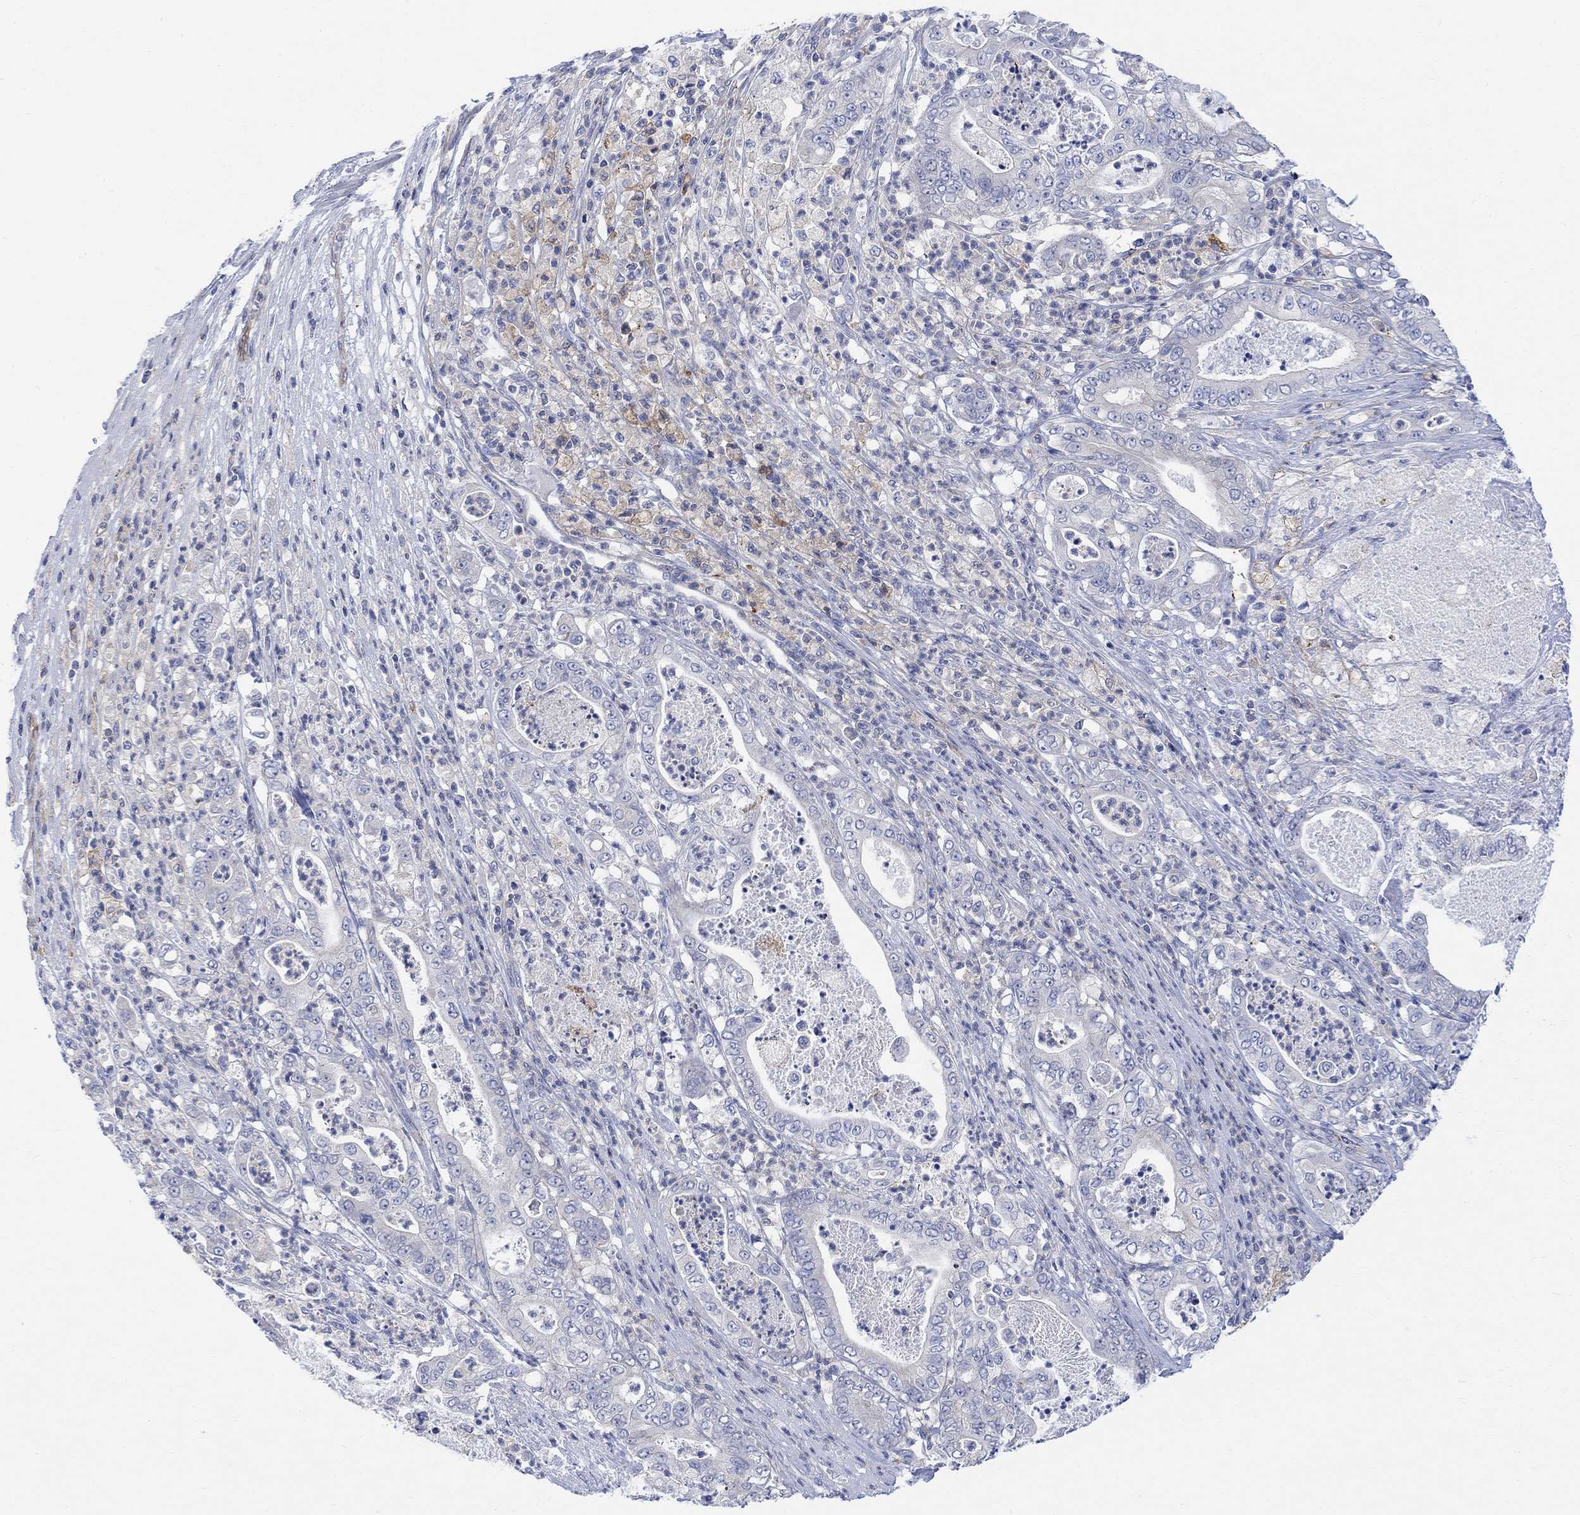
{"staining": {"intensity": "negative", "quantity": "none", "location": "none"}, "tissue": "pancreatic cancer", "cell_type": "Tumor cells", "image_type": "cancer", "snomed": [{"axis": "morphology", "description": "Adenocarcinoma, NOS"}, {"axis": "topography", "description": "Pancreas"}], "caption": "Immunohistochemistry (IHC) of human adenocarcinoma (pancreatic) shows no positivity in tumor cells.", "gene": "ARSK", "patient": {"sex": "male", "age": 71}}